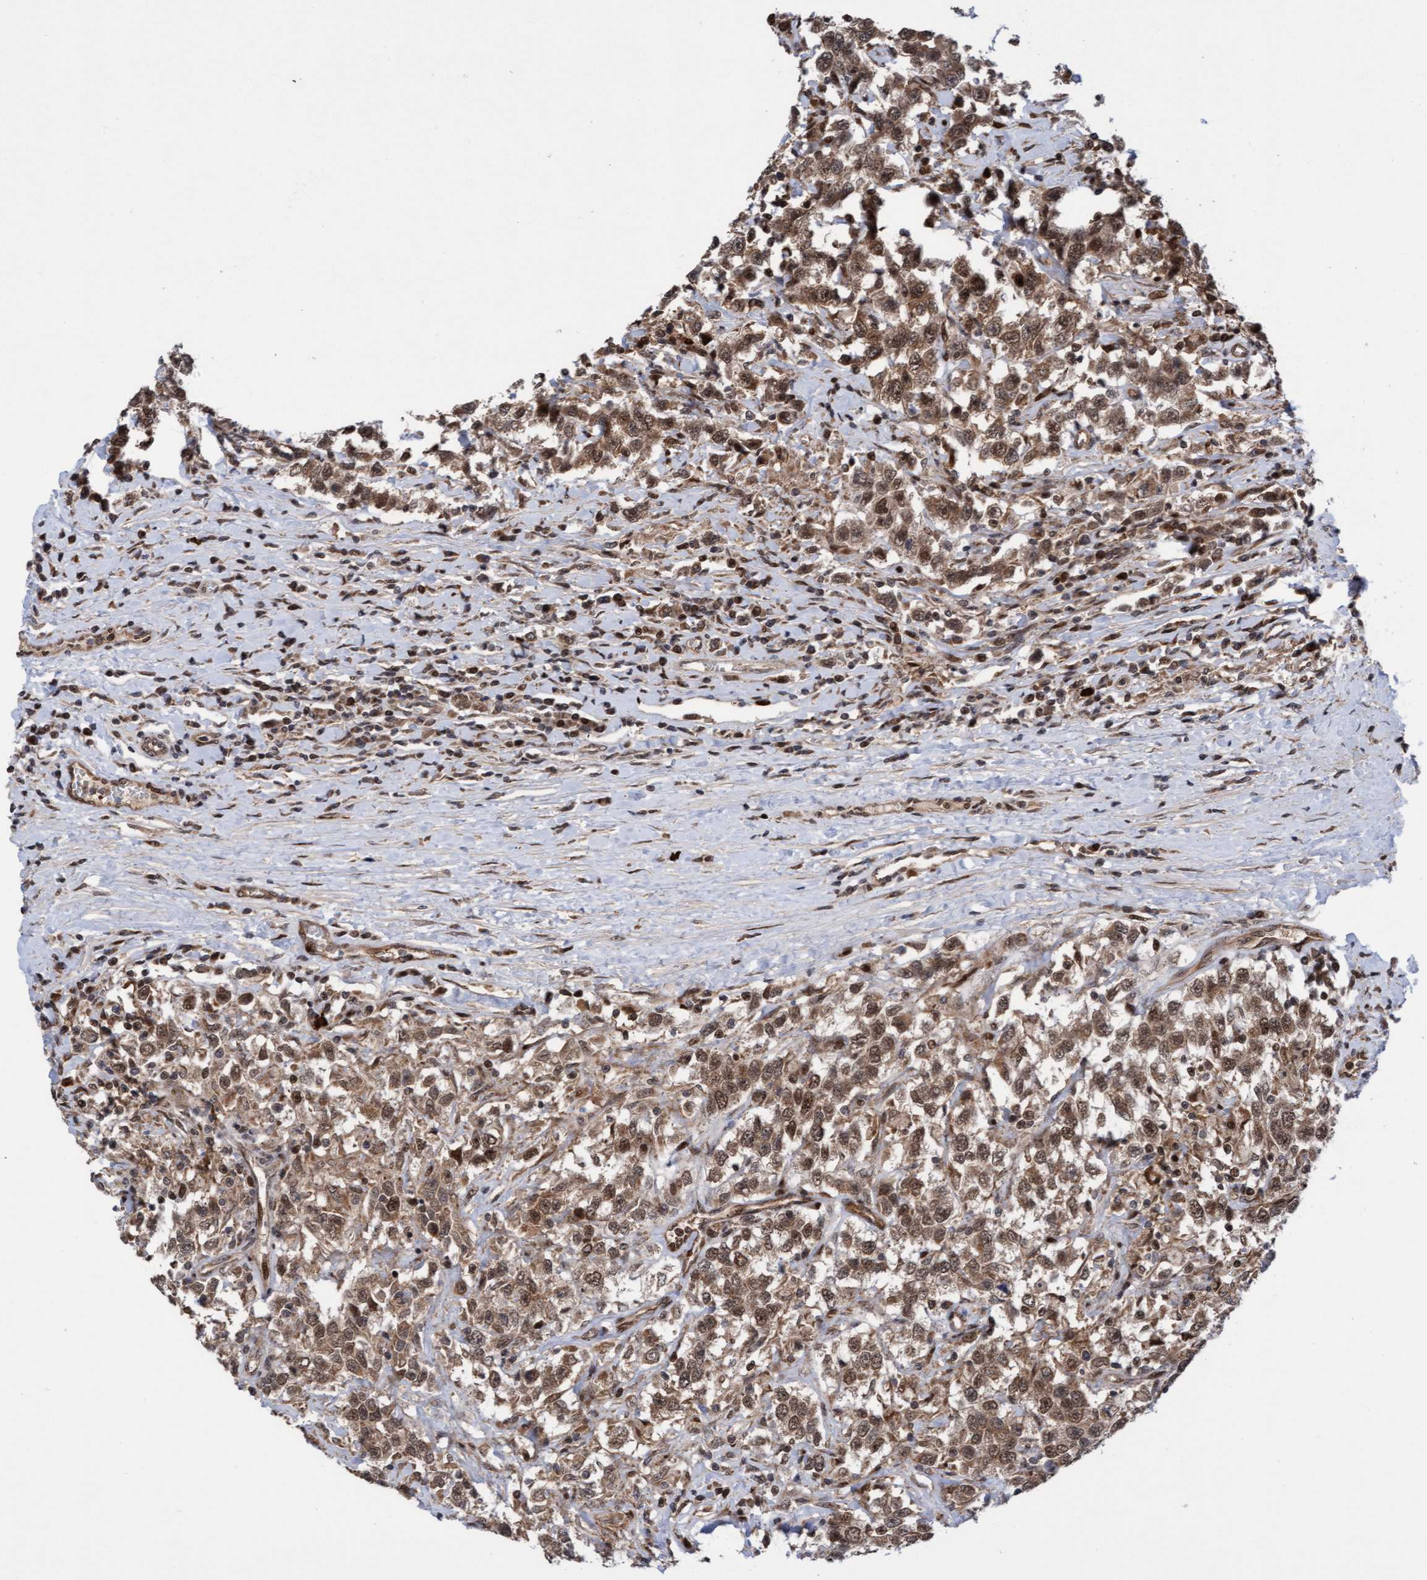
{"staining": {"intensity": "moderate", "quantity": ">75%", "location": "cytoplasmic/membranous,nuclear"}, "tissue": "testis cancer", "cell_type": "Tumor cells", "image_type": "cancer", "snomed": [{"axis": "morphology", "description": "Seminoma, NOS"}, {"axis": "topography", "description": "Testis"}], "caption": "This micrograph demonstrates immunohistochemistry staining of testis cancer, with medium moderate cytoplasmic/membranous and nuclear staining in about >75% of tumor cells.", "gene": "ITFG1", "patient": {"sex": "male", "age": 41}}